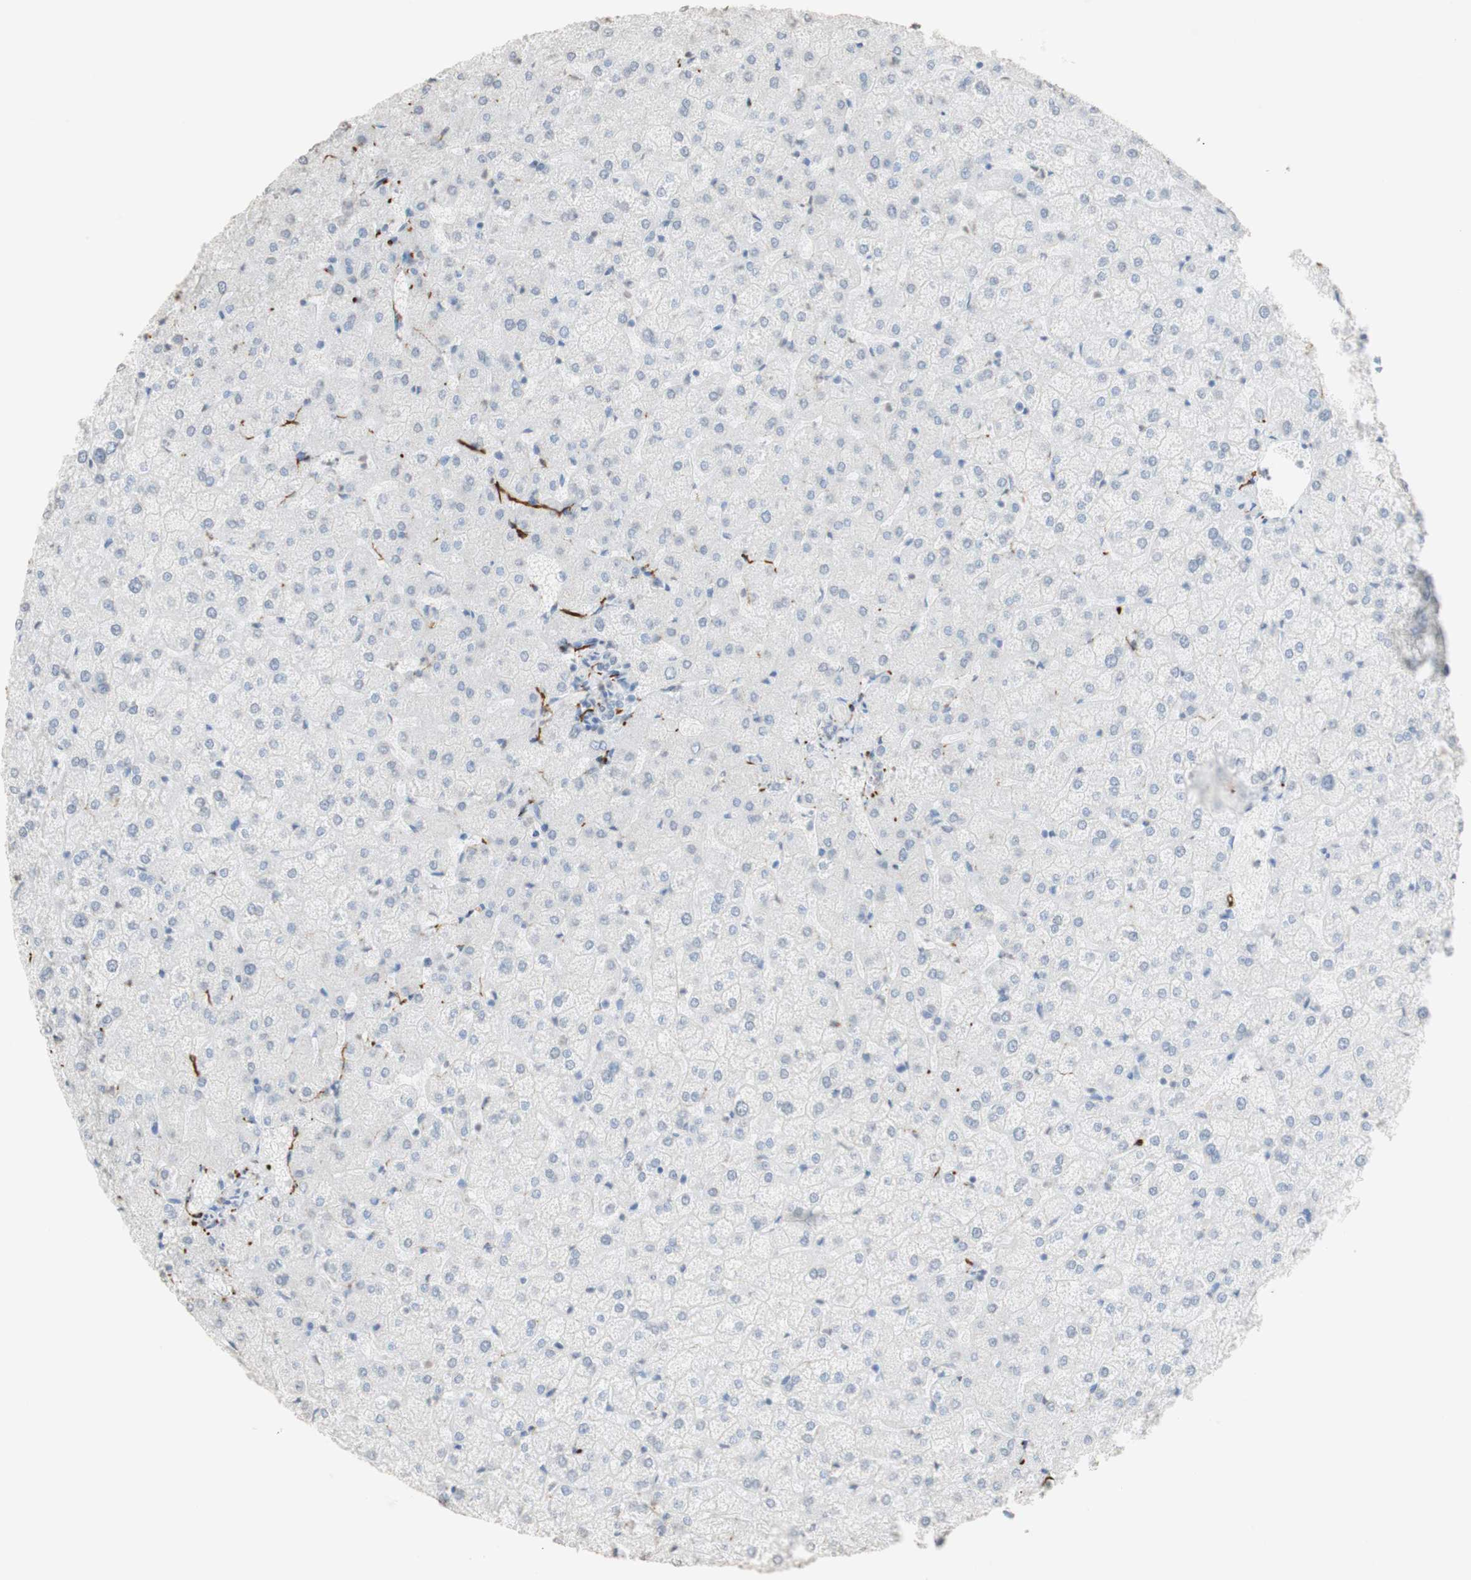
{"staining": {"intensity": "negative", "quantity": "none", "location": "none"}, "tissue": "liver", "cell_type": "Cholangiocytes", "image_type": "normal", "snomed": [{"axis": "morphology", "description": "Normal tissue, NOS"}, {"axis": "topography", "description": "Liver"}], "caption": "The photomicrograph demonstrates no staining of cholangiocytes in benign liver.", "gene": "L1CAM", "patient": {"sex": "female", "age": 32}}